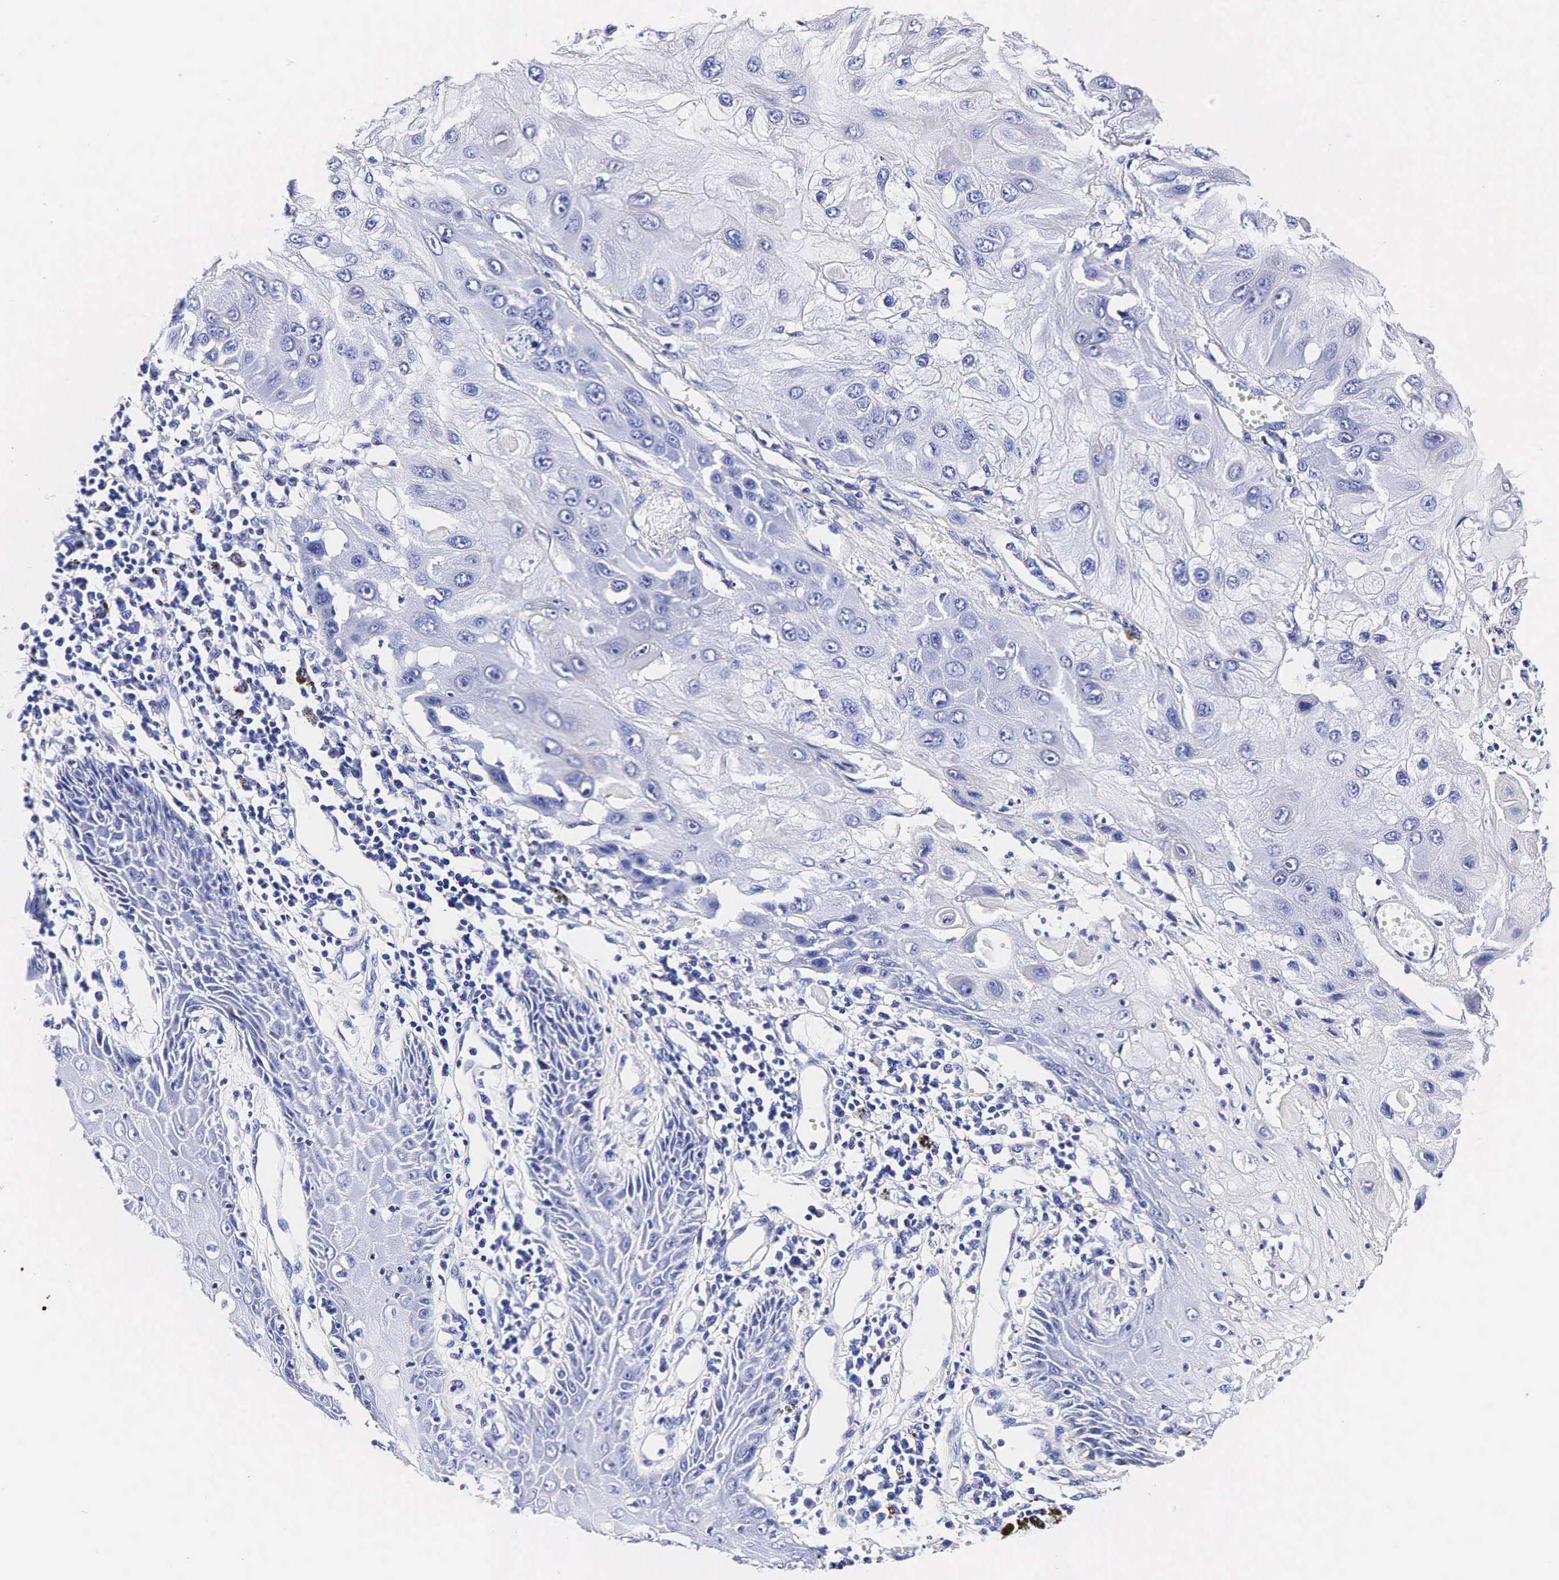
{"staining": {"intensity": "negative", "quantity": "none", "location": "none"}, "tissue": "skin cancer", "cell_type": "Tumor cells", "image_type": "cancer", "snomed": [{"axis": "morphology", "description": "Squamous cell carcinoma, NOS"}, {"axis": "topography", "description": "Skin"}, {"axis": "topography", "description": "Anal"}], "caption": "DAB immunohistochemical staining of human skin cancer (squamous cell carcinoma) reveals no significant staining in tumor cells.", "gene": "KLK3", "patient": {"sex": "male", "age": 61}}